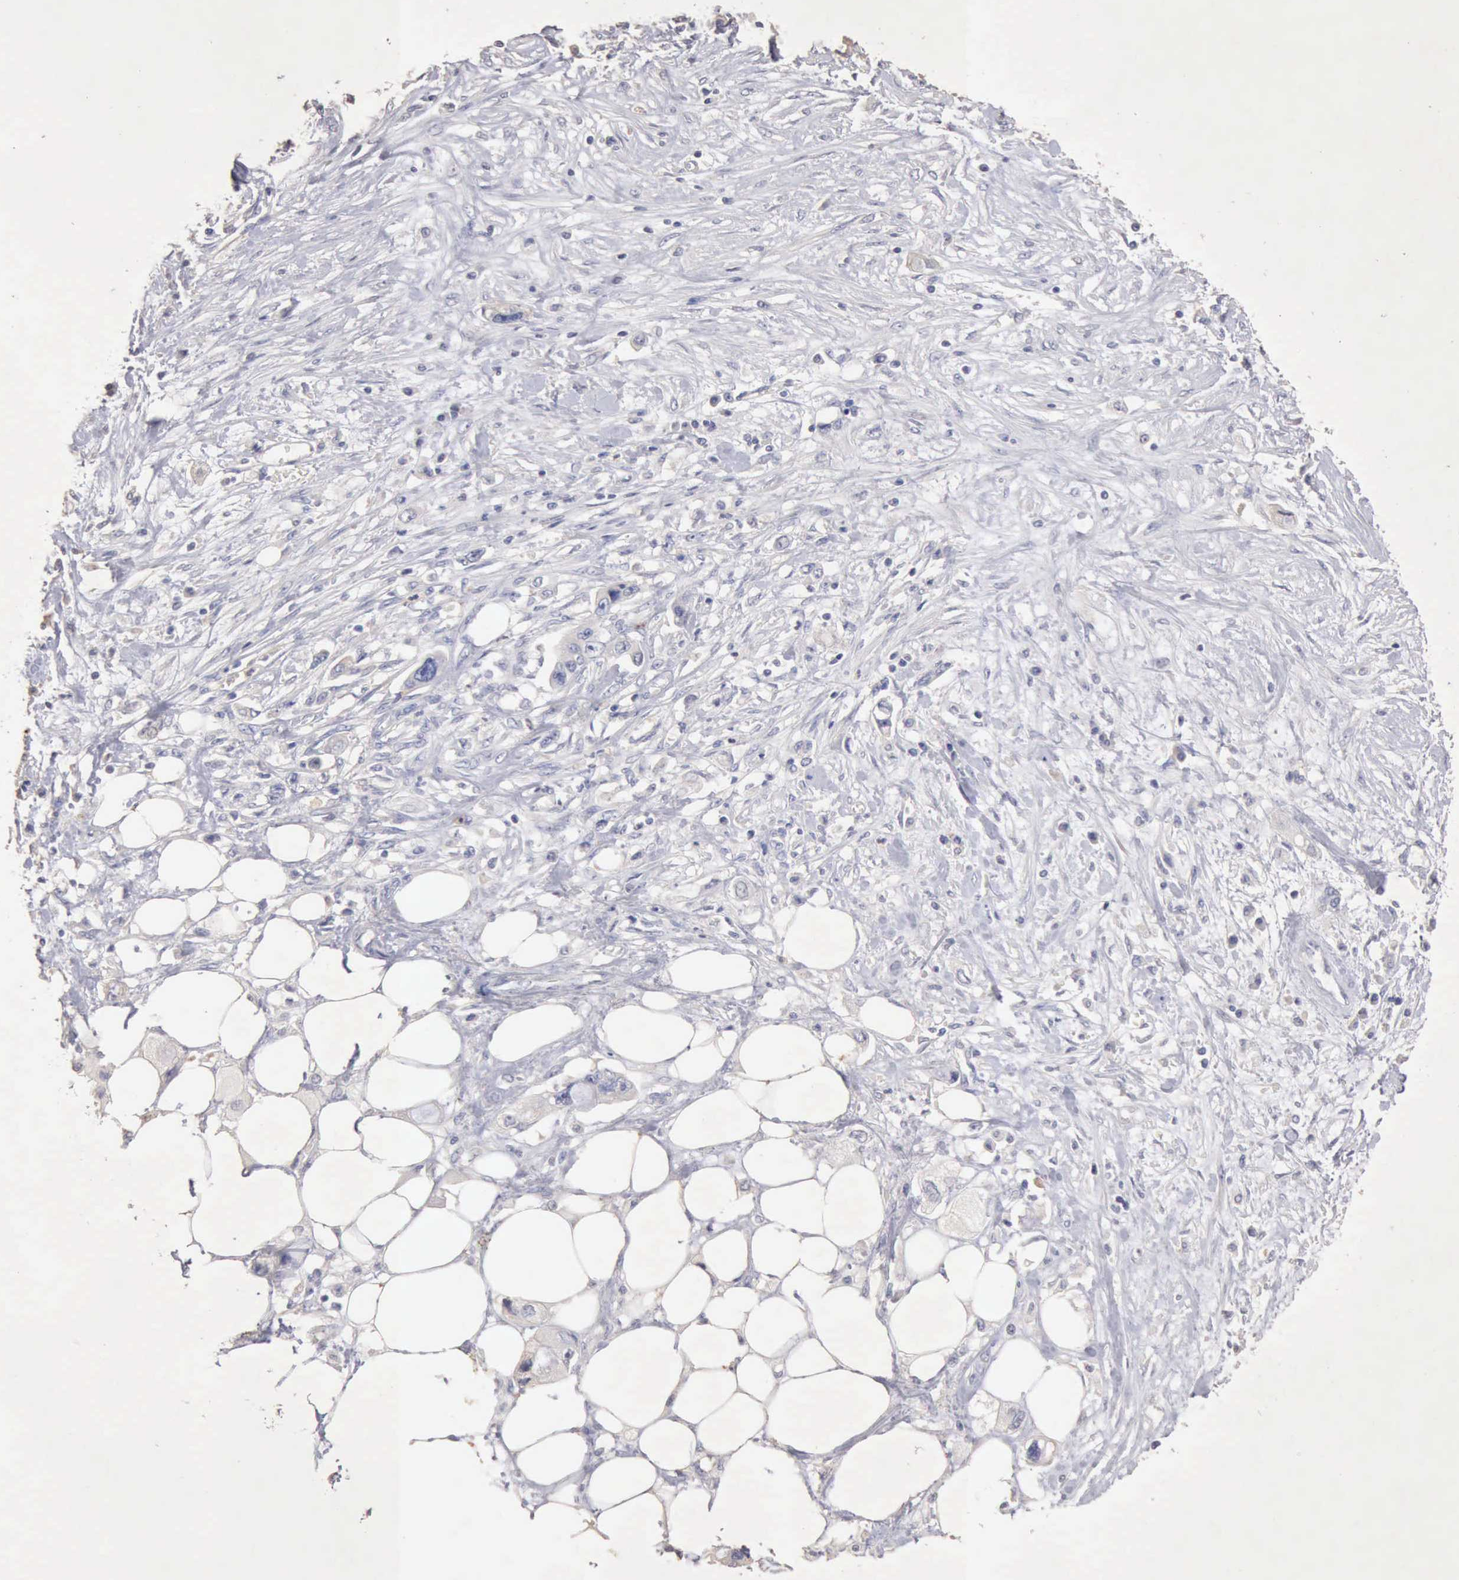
{"staining": {"intensity": "negative", "quantity": "none", "location": "none"}, "tissue": "pancreatic cancer", "cell_type": "Tumor cells", "image_type": "cancer", "snomed": [{"axis": "morphology", "description": "Adenocarcinoma, NOS"}, {"axis": "topography", "description": "Pancreas"}, {"axis": "topography", "description": "Stomach, upper"}], "caption": "Immunohistochemistry (IHC) image of human pancreatic cancer stained for a protein (brown), which demonstrates no positivity in tumor cells.", "gene": "KRT6B", "patient": {"sex": "male", "age": 77}}